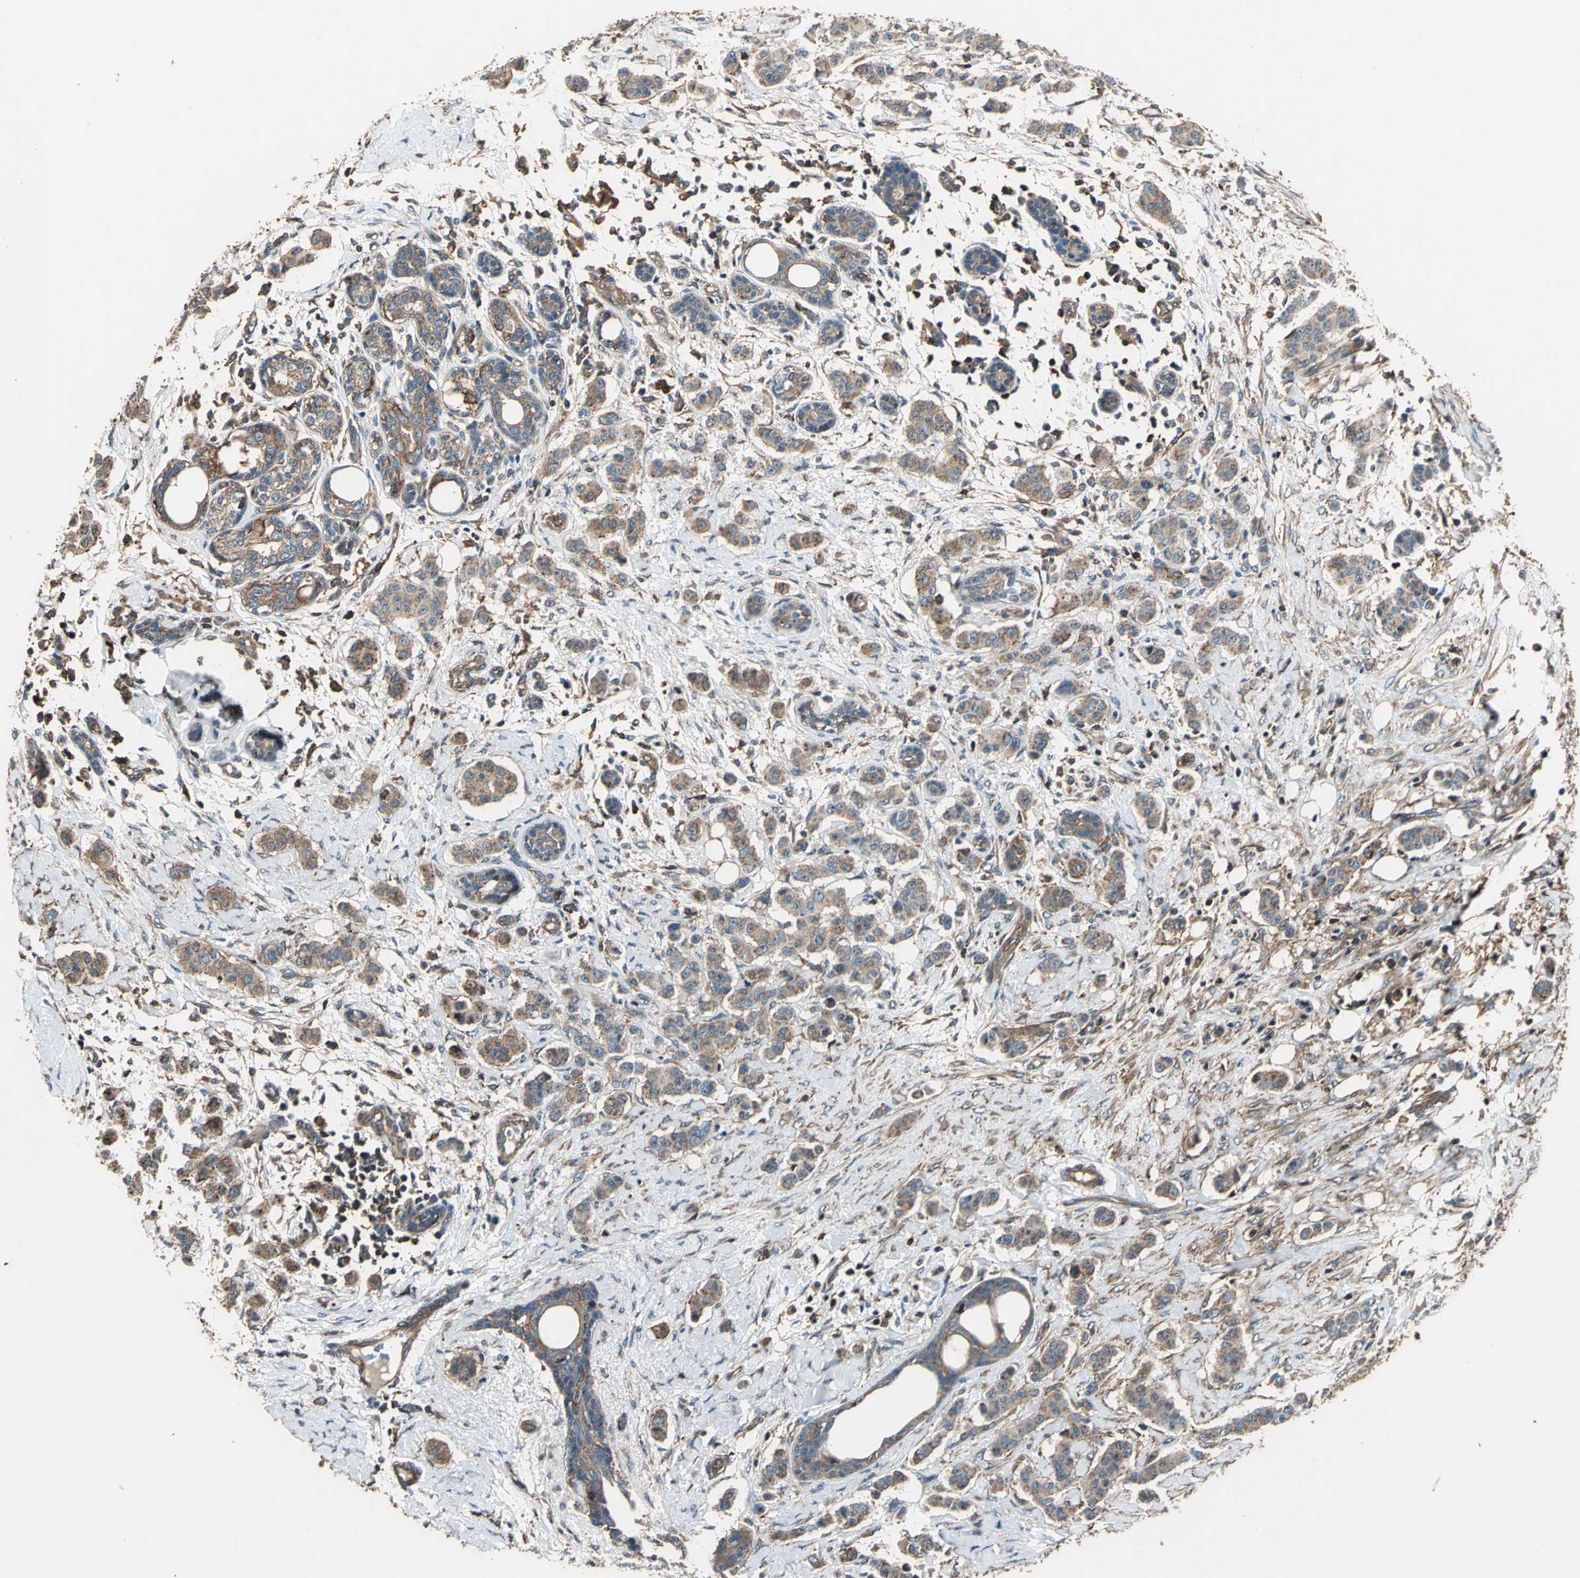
{"staining": {"intensity": "strong", "quantity": ">75%", "location": "cytoplasmic/membranous"}, "tissue": "breast cancer", "cell_type": "Tumor cells", "image_type": "cancer", "snomed": [{"axis": "morphology", "description": "Duct carcinoma"}, {"axis": "topography", "description": "Breast"}], "caption": "Brown immunohistochemical staining in human invasive ductal carcinoma (breast) exhibits strong cytoplasmic/membranous expression in about >75% of tumor cells.", "gene": "PARVA", "patient": {"sex": "female", "age": 40}}